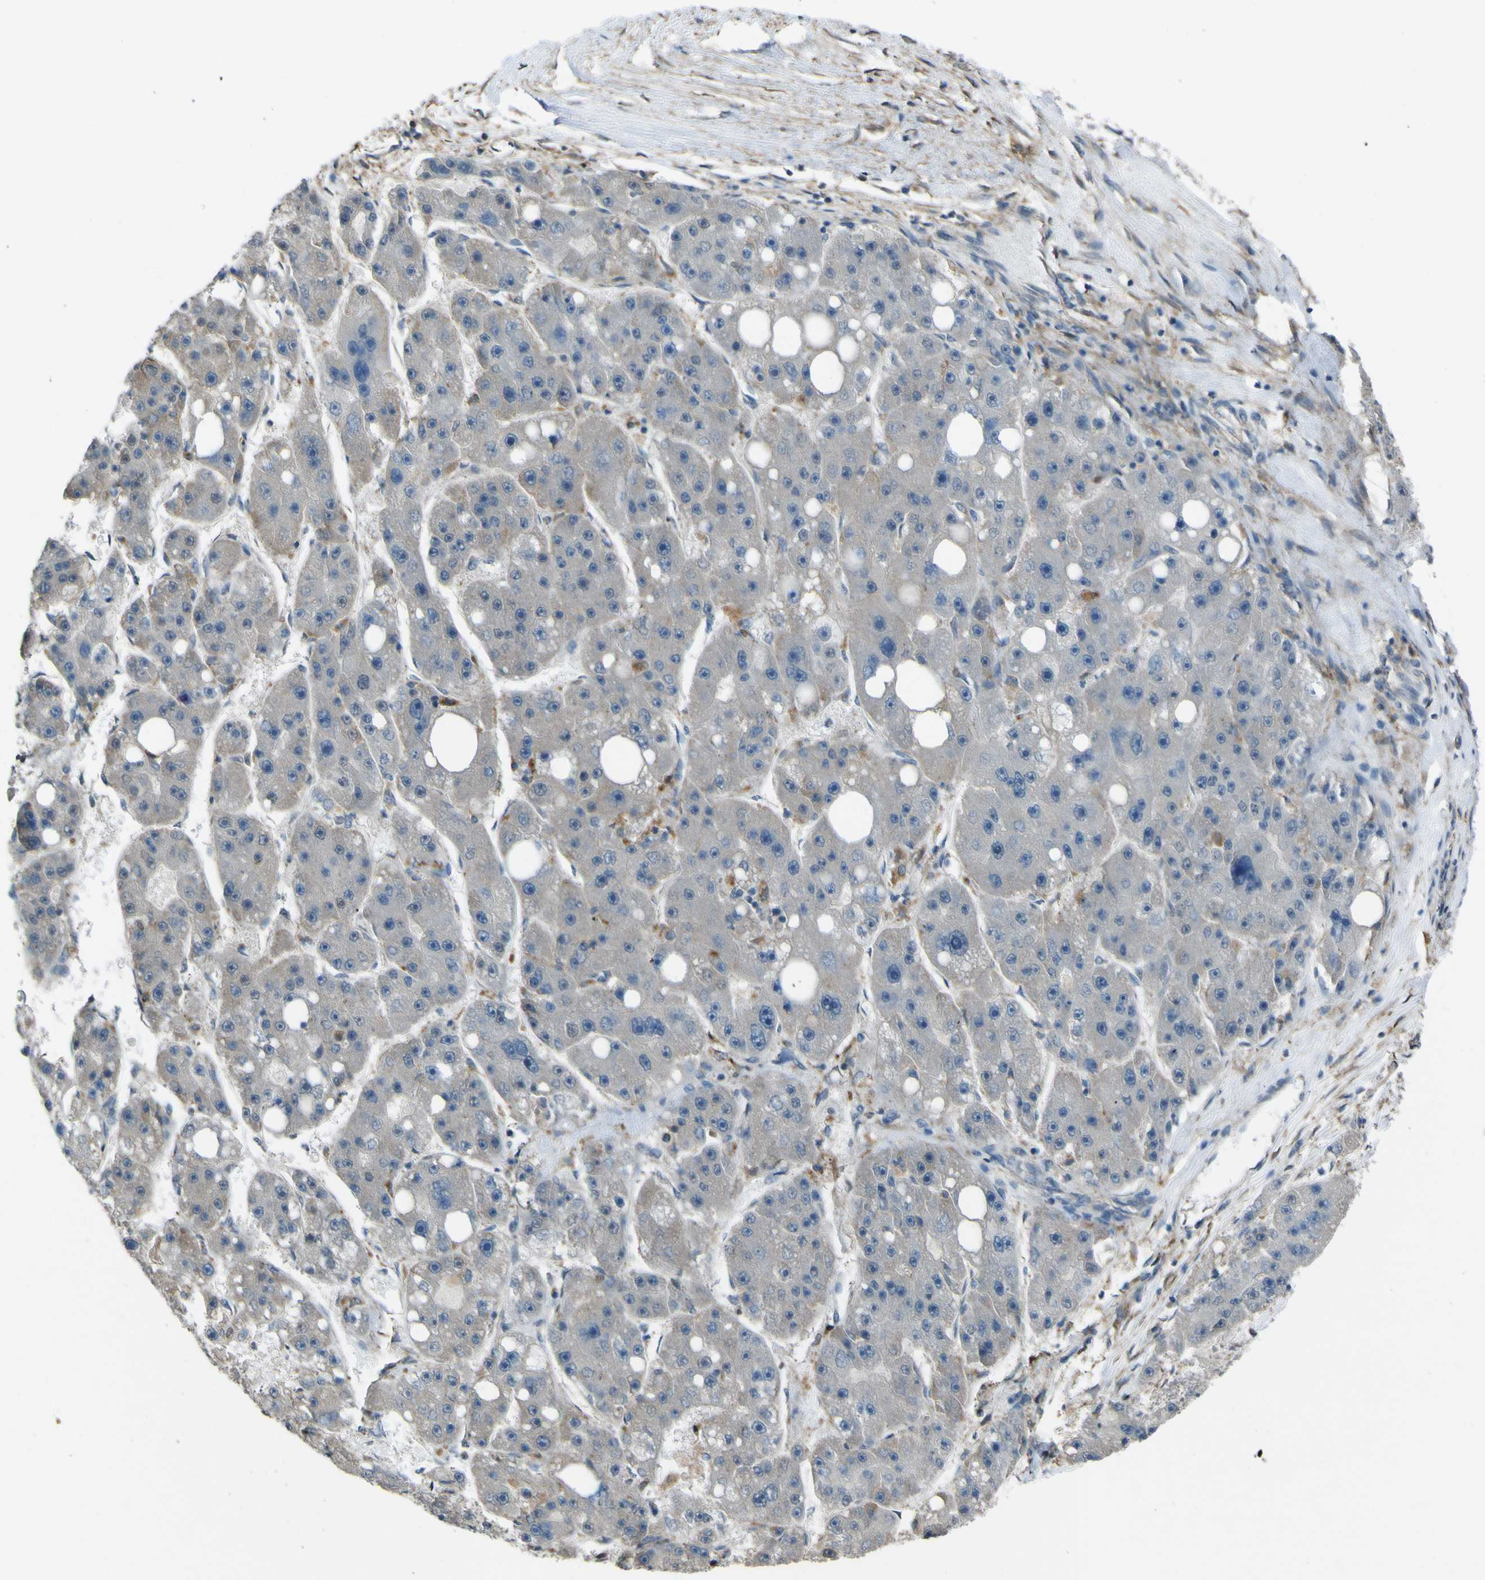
{"staining": {"intensity": "negative", "quantity": "none", "location": "none"}, "tissue": "liver cancer", "cell_type": "Tumor cells", "image_type": "cancer", "snomed": [{"axis": "morphology", "description": "Carcinoma, Hepatocellular, NOS"}, {"axis": "topography", "description": "Liver"}], "caption": "An image of human hepatocellular carcinoma (liver) is negative for staining in tumor cells.", "gene": "NAALADL2", "patient": {"sex": "female", "age": 61}}